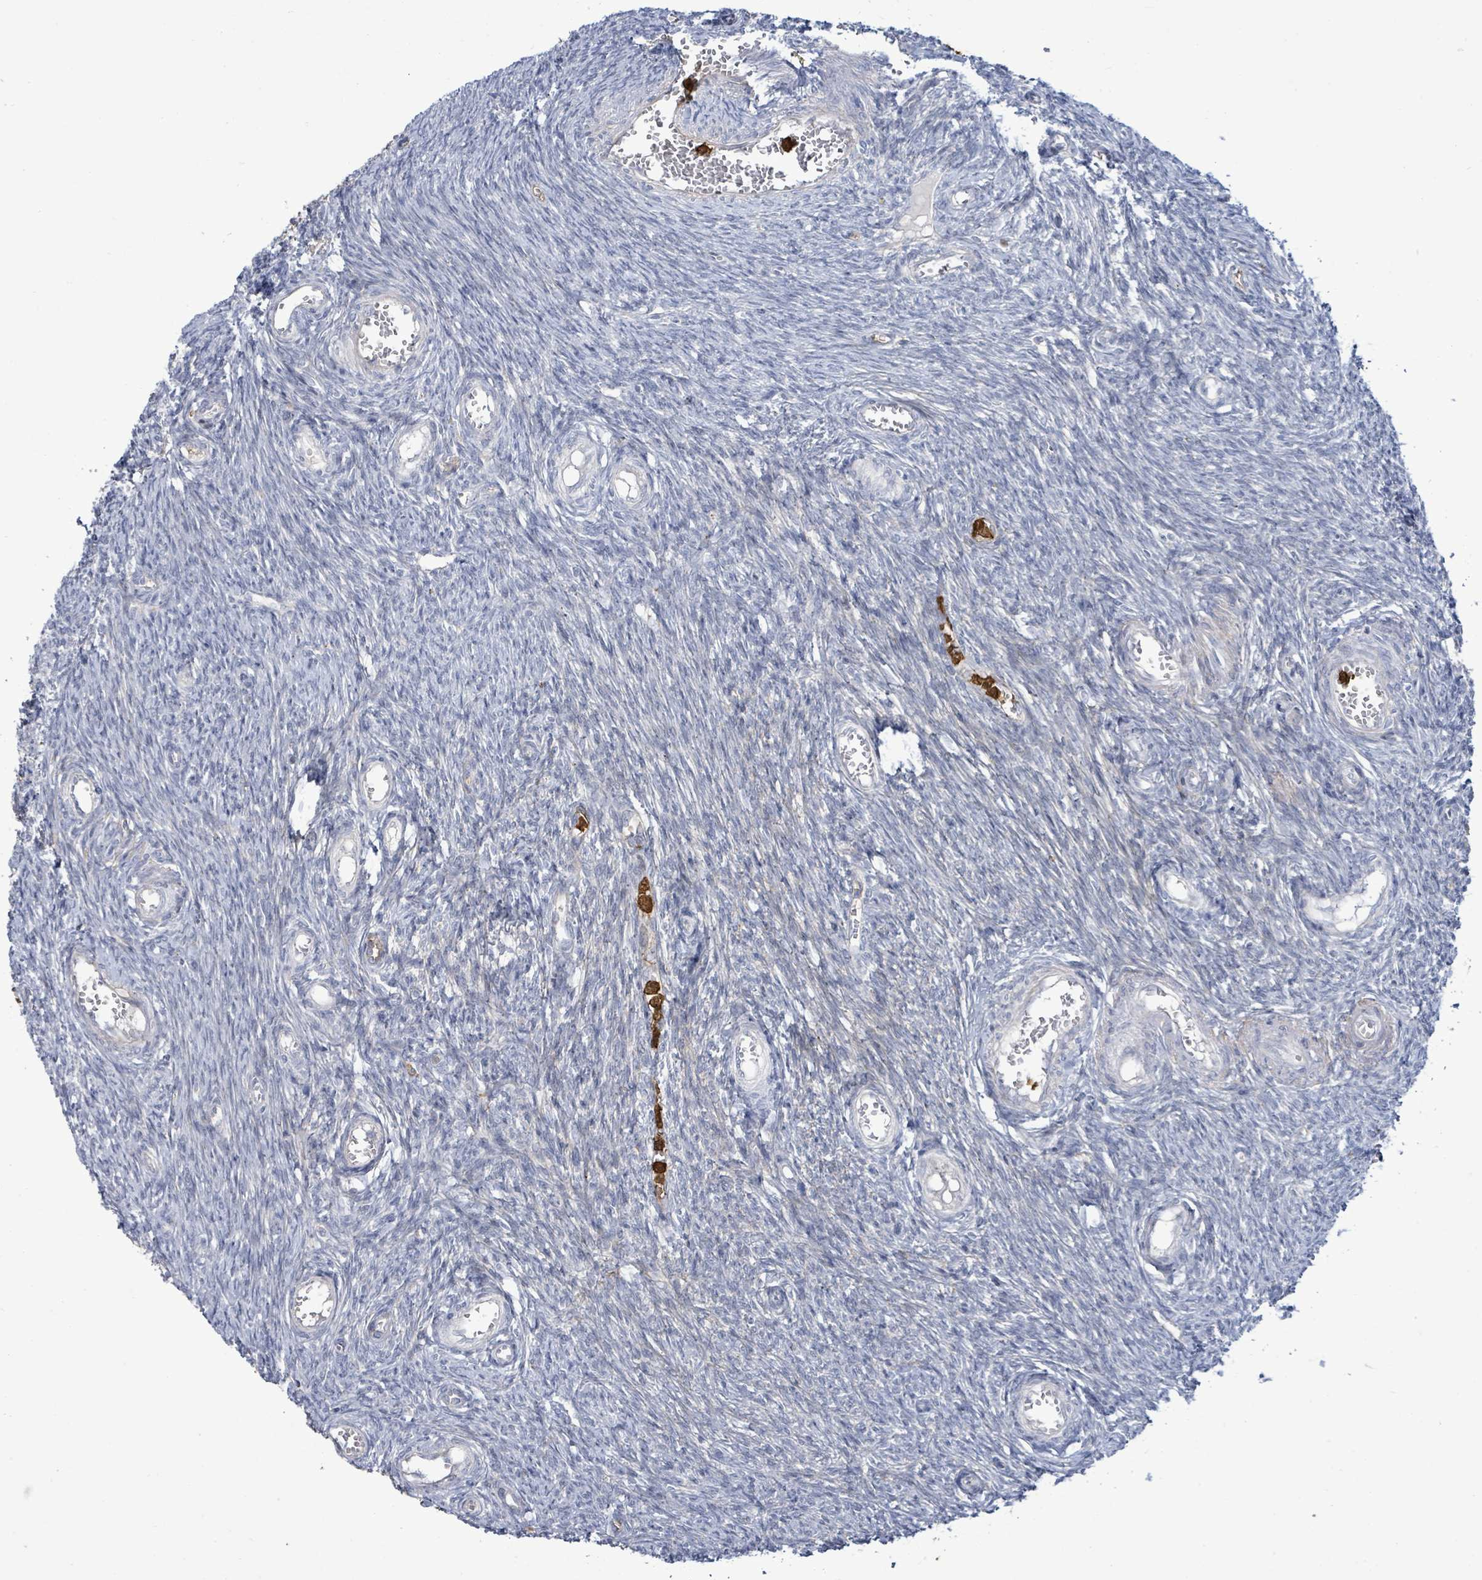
{"staining": {"intensity": "negative", "quantity": "none", "location": "none"}, "tissue": "ovary", "cell_type": "Ovarian stroma cells", "image_type": "normal", "snomed": [{"axis": "morphology", "description": "Normal tissue, NOS"}, {"axis": "topography", "description": "Ovary"}], "caption": "Ovary stained for a protein using IHC shows no expression ovarian stroma cells.", "gene": "FAM210A", "patient": {"sex": "female", "age": 44}}